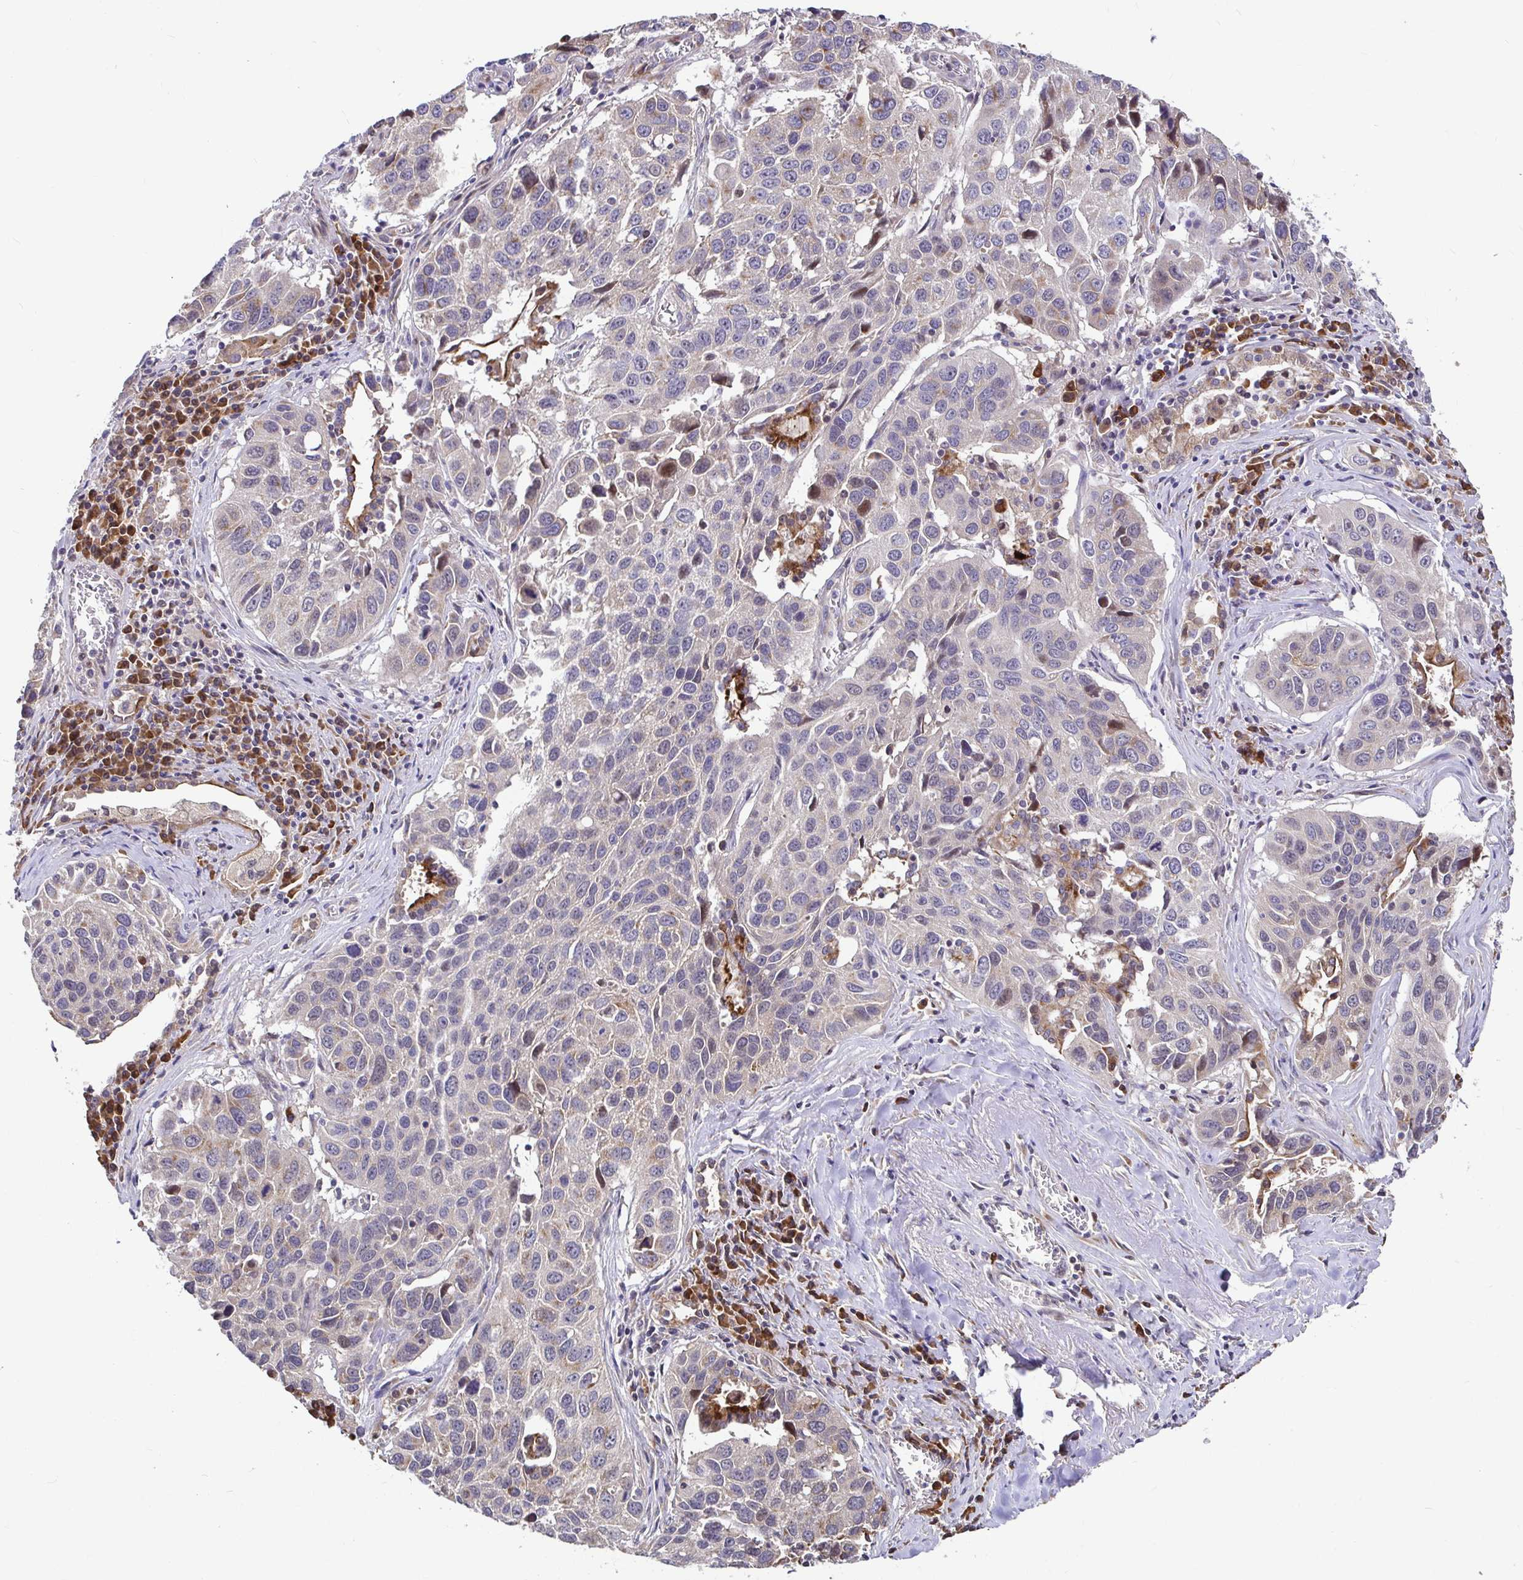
{"staining": {"intensity": "weak", "quantity": "<25%", "location": "cytoplasmic/membranous"}, "tissue": "lung cancer", "cell_type": "Tumor cells", "image_type": "cancer", "snomed": [{"axis": "morphology", "description": "Squamous cell carcinoma, NOS"}, {"axis": "topography", "description": "Lung"}], "caption": "Protein analysis of lung cancer (squamous cell carcinoma) displays no significant positivity in tumor cells.", "gene": "ELP1", "patient": {"sex": "female", "age": 61}}